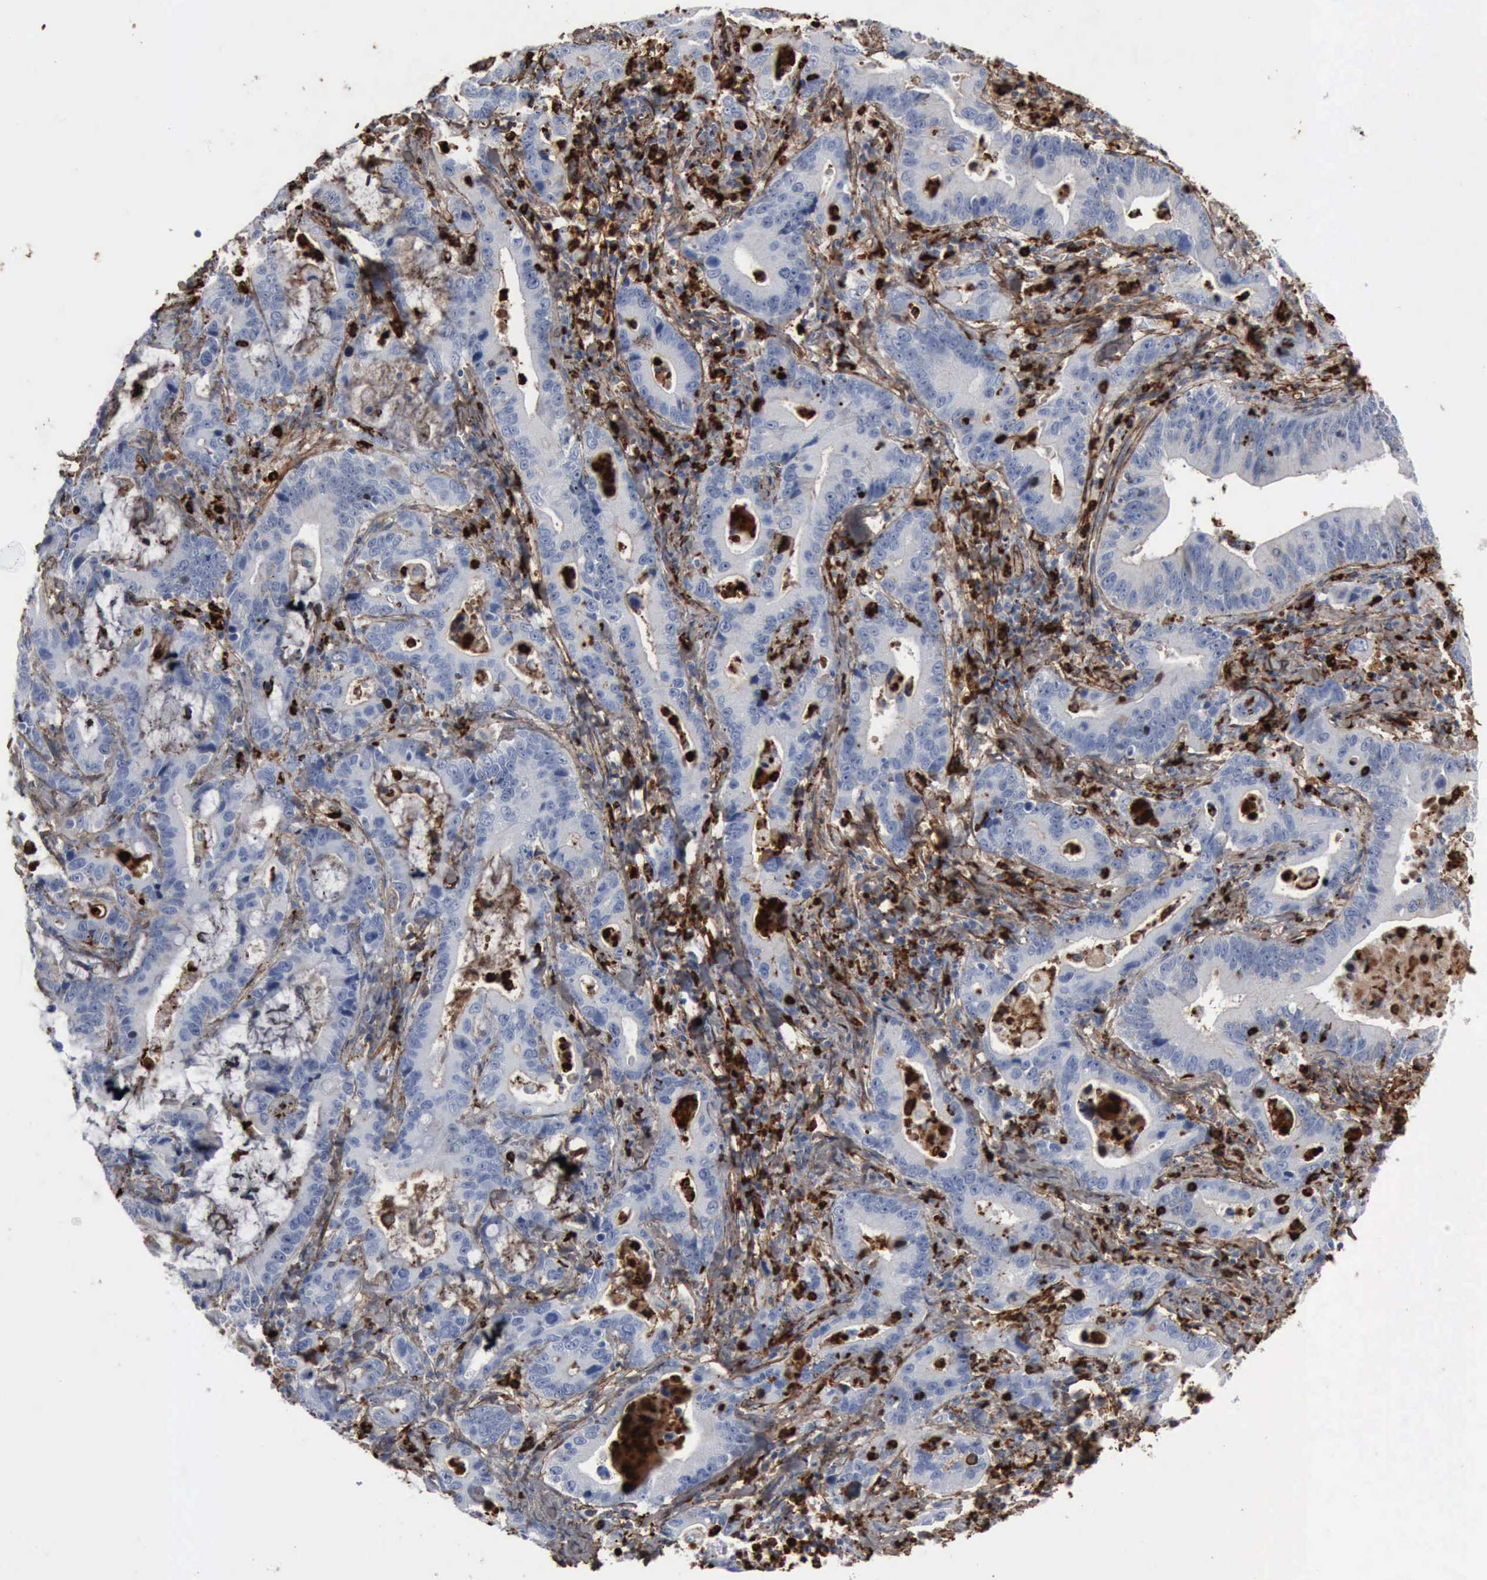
{"staining": {"intensity": "negative", "quantity": "none", "location": "none"}, "tissue": "stomach cancer", "cell_type": "Tumor cells", "image_type": "cancer", "snomed": [{"axis": "morphology", "description": "Adenocarcinoma, NOS"}, {"axis": "topography", "description": "Stomach, upper"}], "caption": "A high-resolution image shows IHC staining of stomach cancer (adenocarcinoma), which displays no significant positivity in tumor cells.", "gene": "FN1", "patient": {"sex": "male", "age": 63}}